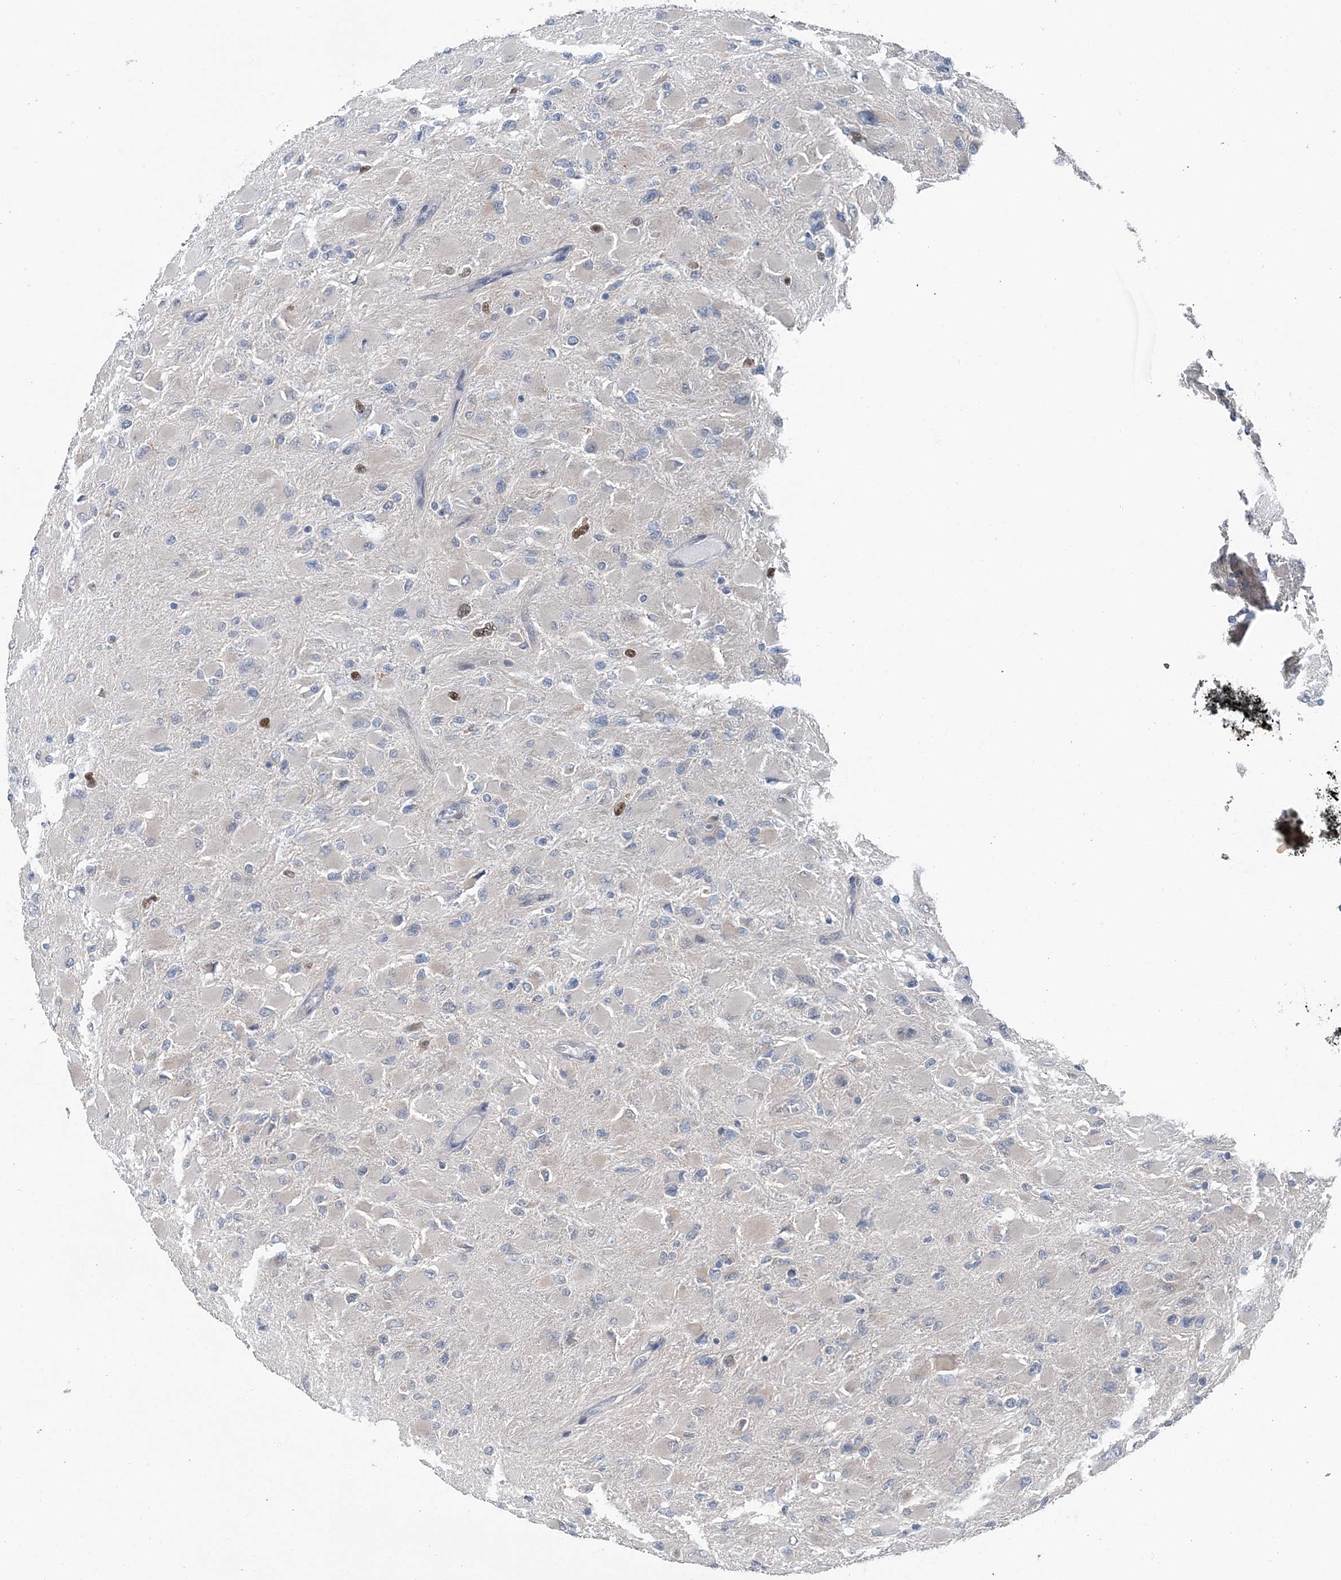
{"staining": {"intensity": "negative", "quantity": "none", "location": "none"}, "tissue": "glioma", "cell_type": "Tumor cells", "image_type": "cancer", "snomed": [{"axis": "morphology", "description": "Glioma, malignant, High grade"}, {"axis": "topography", "description": "Cerebral cortex"}], "caption": "This is an immunohistochemistry (IHC) image of glioma. There is no positivity in tumor cells.", "gene": "HAT1", "patient": {"sex": "female", "age": 36}}